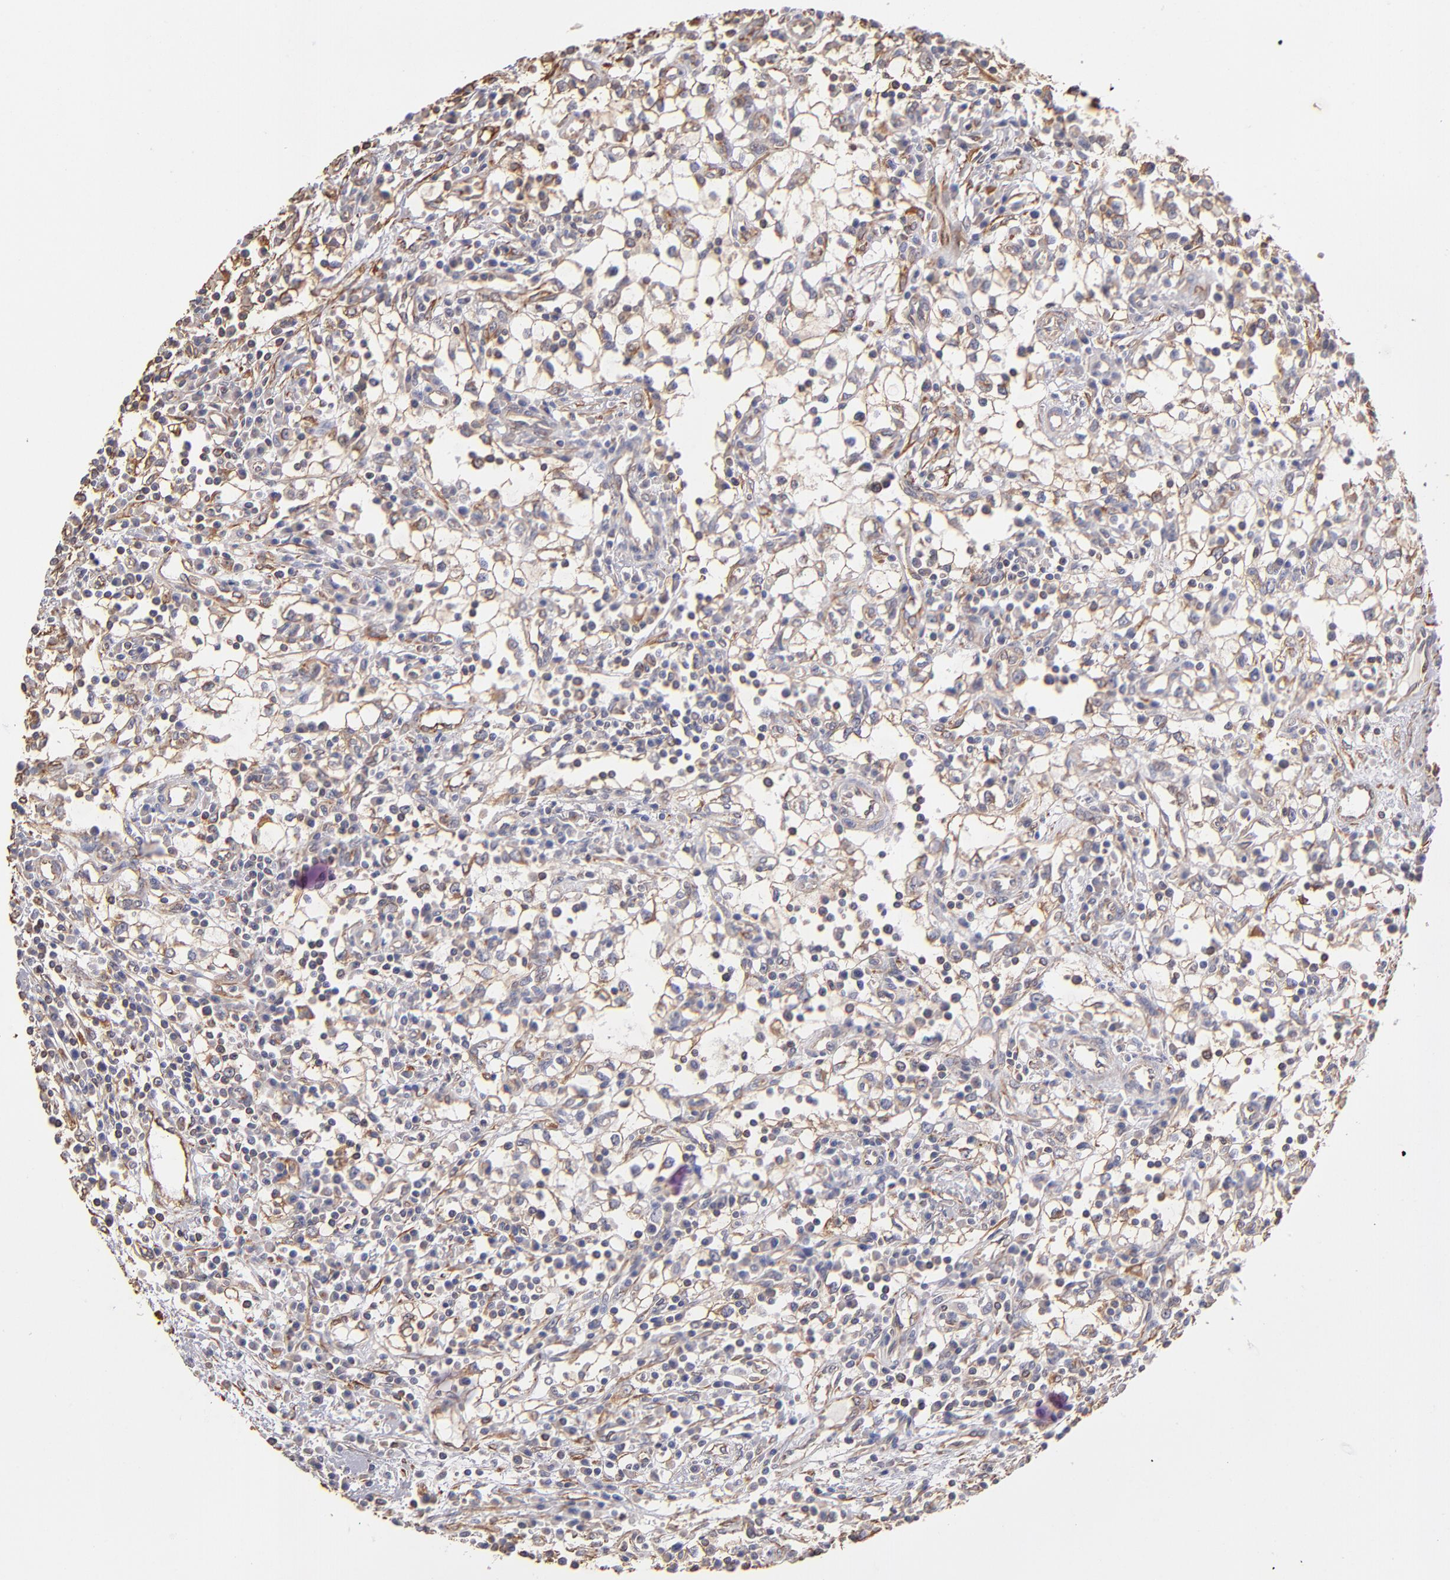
{"staining": {"intensity": "weak", "quantity": ">75%", "location": "cytoplasmic/membranous"}, "tissue": "renal cancer", "cell_type": "Tumor cells", "image_type": "cancer", "snomed": [{"axis": "morphology", "description": "Adenocarcinoma, NOS"}, {"axis": "topography", "description": "Kidney"}], "caption": "Renal cancer stained for a protein displays weak cytoplasmic/membranous positivity in tumor cells. The staining was performed using DAB, with brown indicating positive protein expression. Nuclei are stained blue with hematoxylin.", "gene": "ABCC1", "patient": {"sex": "male", "age": 82}}